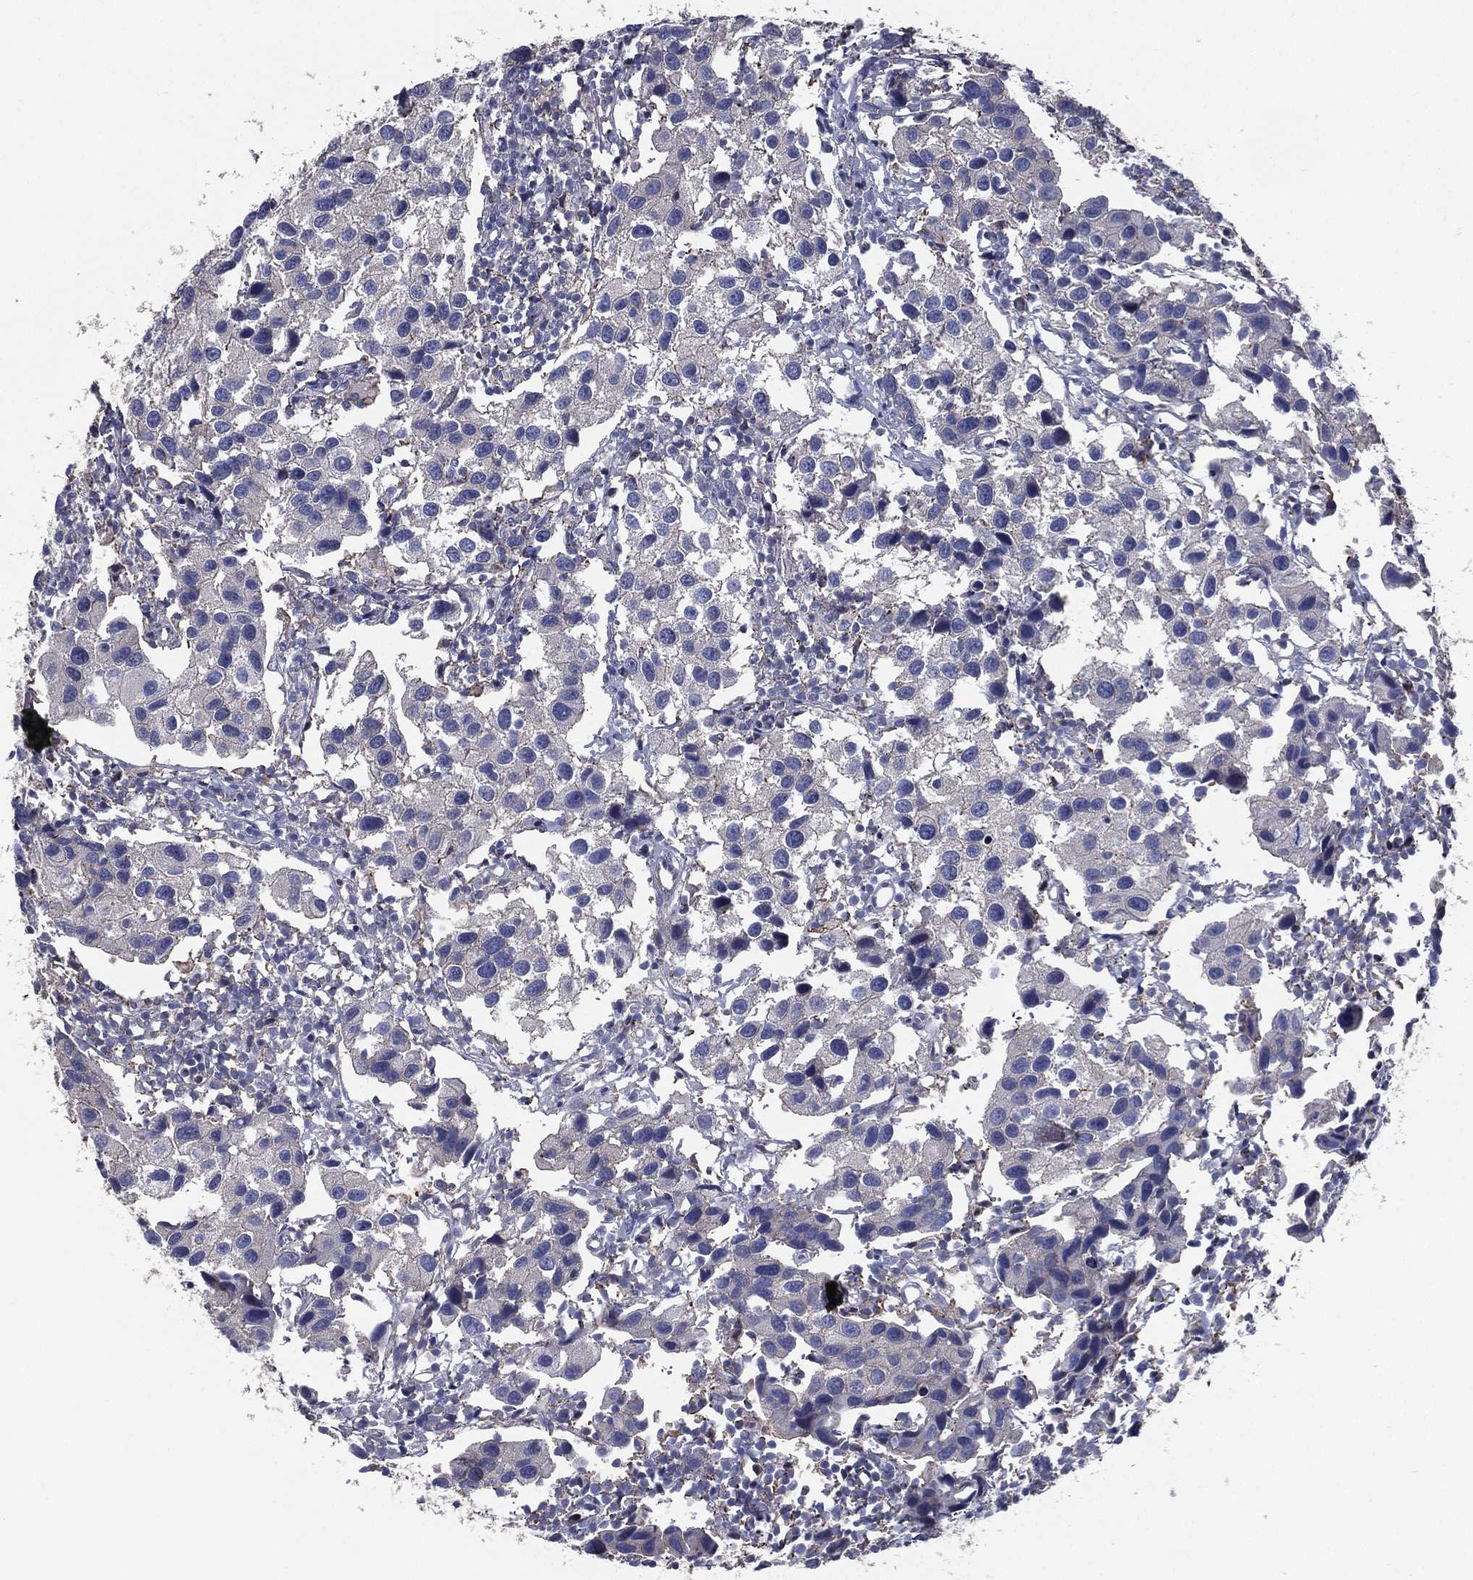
{"staining": {"intensity": "negative", "quantity": "none", "location": "none"}, "tissue": "urothelial cancer", "cell_type": "Tumor cells", "image_type": "cancer", "snomed": [{"axis": "morphology", "description": "Urothelial carcinoma, High grade"}, {"axis": "topography", "description": "Urinary bladder"}], "caption": "A histopathology image of human urothelial cancer is negative for staining in tumor cells.", "gene": "SERPINB2", "patient": {"sex": "male", "age": 79}}